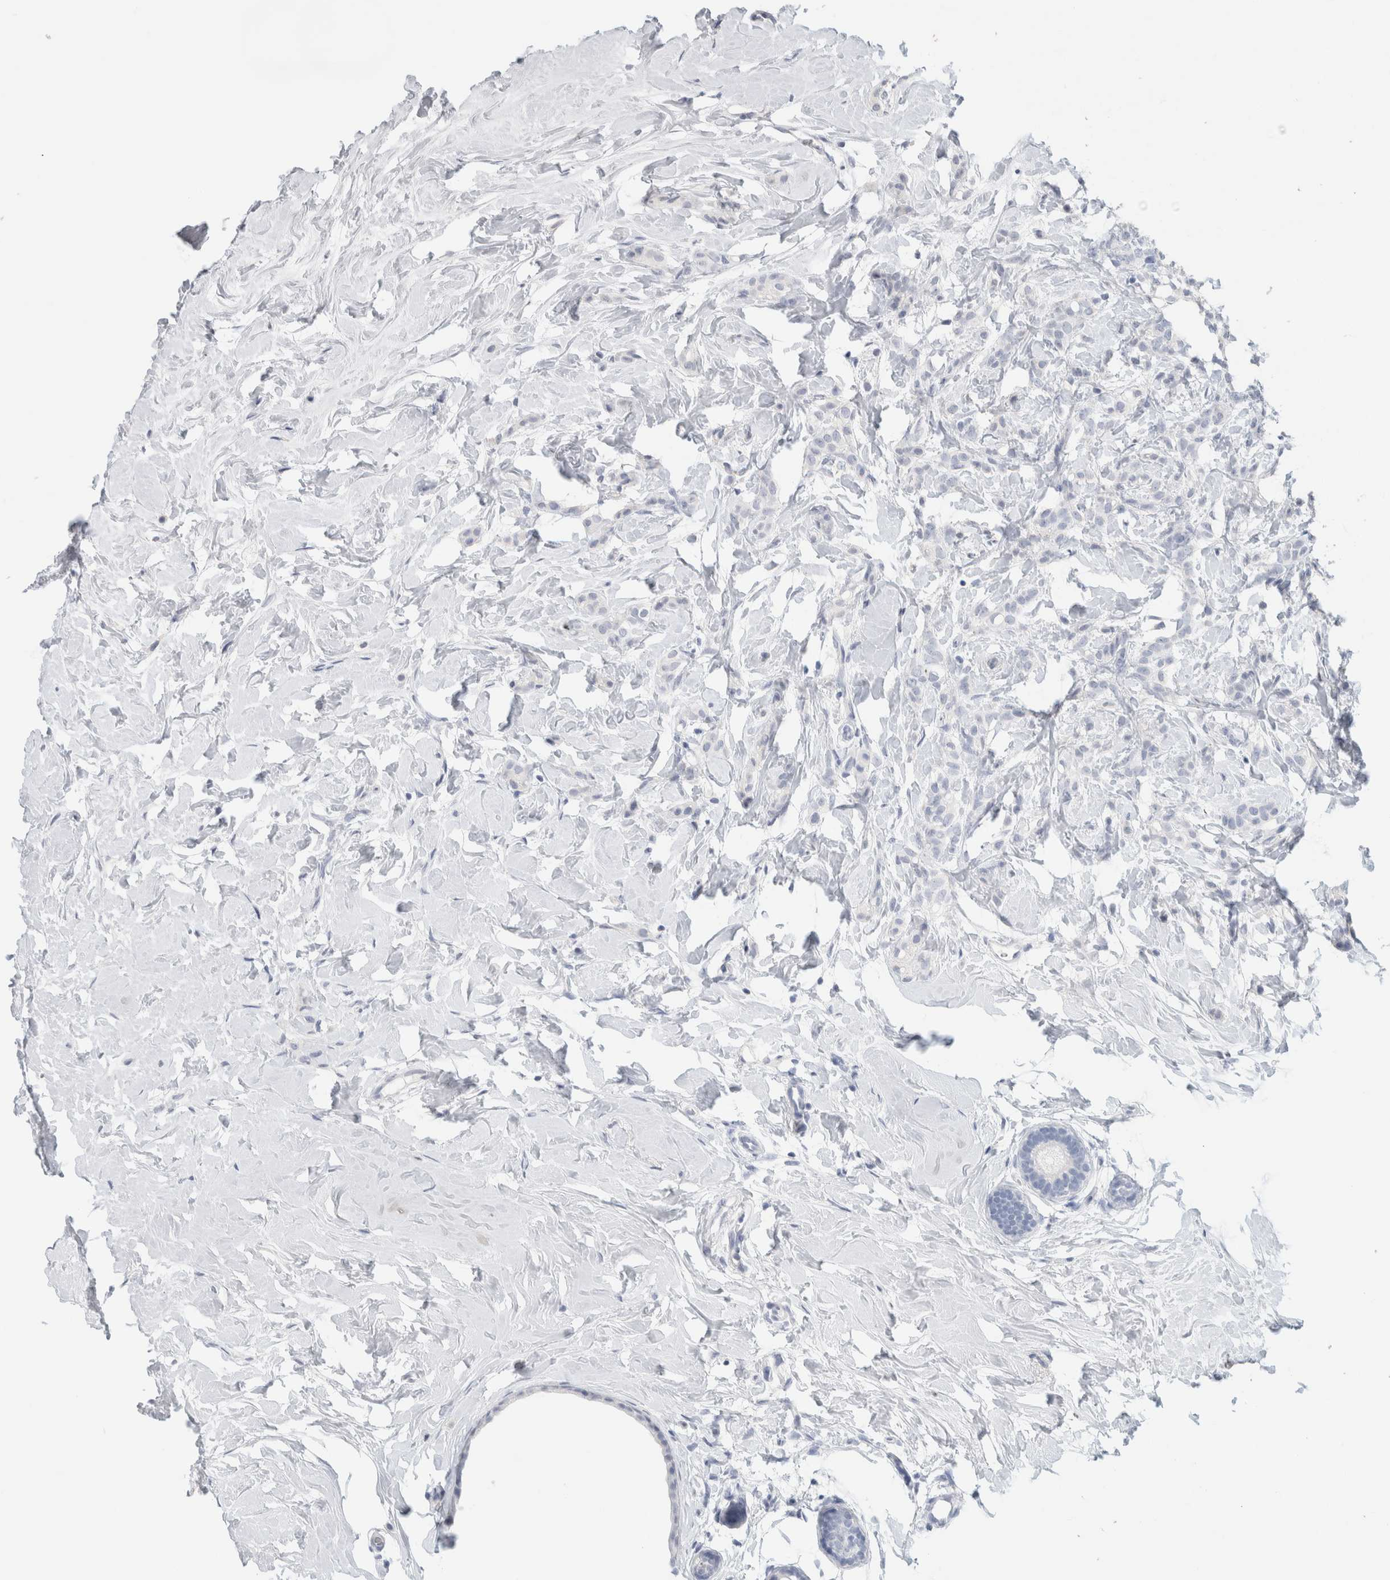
{"staining": {"intensity": "negative", "quantity": "none", "location": "none"}, "tissue": "breast cancer", "cell_type": "Tumor cells", "image_type": "cancer", "snomed": [{"axis": "morphology", "description": "Lobular carcinoma, in situ"}, {"axis": "morphology", "description": "Lobular carcinoma"}, {"axis": "topography", "description": "Breast"}], "caption": "High magnification brightfield microscopy of lobular carcinoma in situ (breast) stained with DAB (brown) and counterstained with hematoxylin (blue): tumor cells show no significant expression. (DAB immunohistochemistry (IHC) with hematoxylin counter stain).", "gene": "BCAN", "patient": {"sex": "female", "age": 41}}